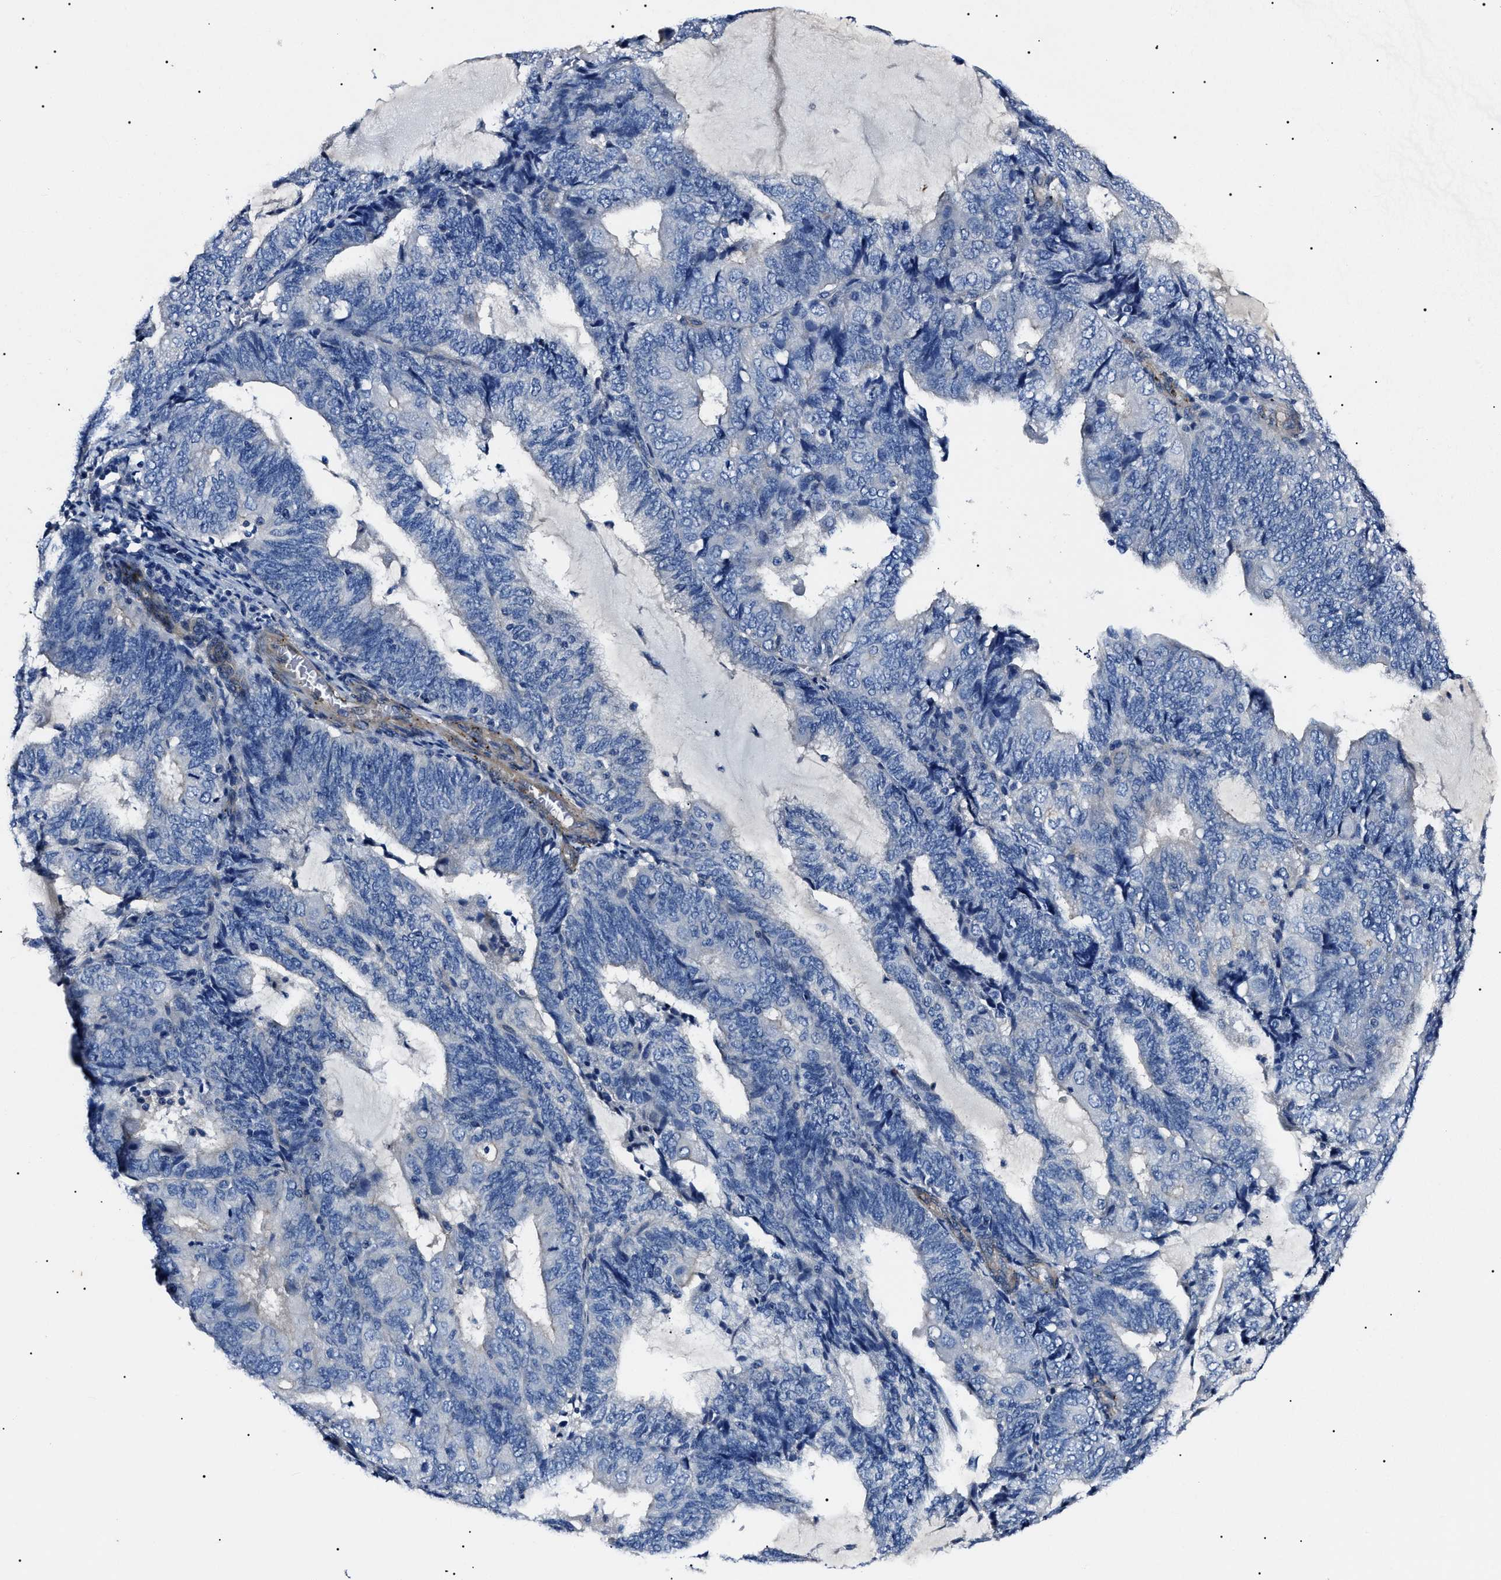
{"staining": {"intensity": "negative", "quantity": "none", "location": "none"}, "tissue": "endometrial cancer", "cell_type": "Tumor cells", "image_type": "cancer", "snomed": [{"axis": "morphology", "description": "Adenocarcinoma, NOS"}, {"axis": "topography", "description": "Endometrium"}], "caption": "An image of human endometrial cancer is negative for staining in tumor cells.", "gene": "KLHL42", "patient": {"sex": "female", "age": 81}}